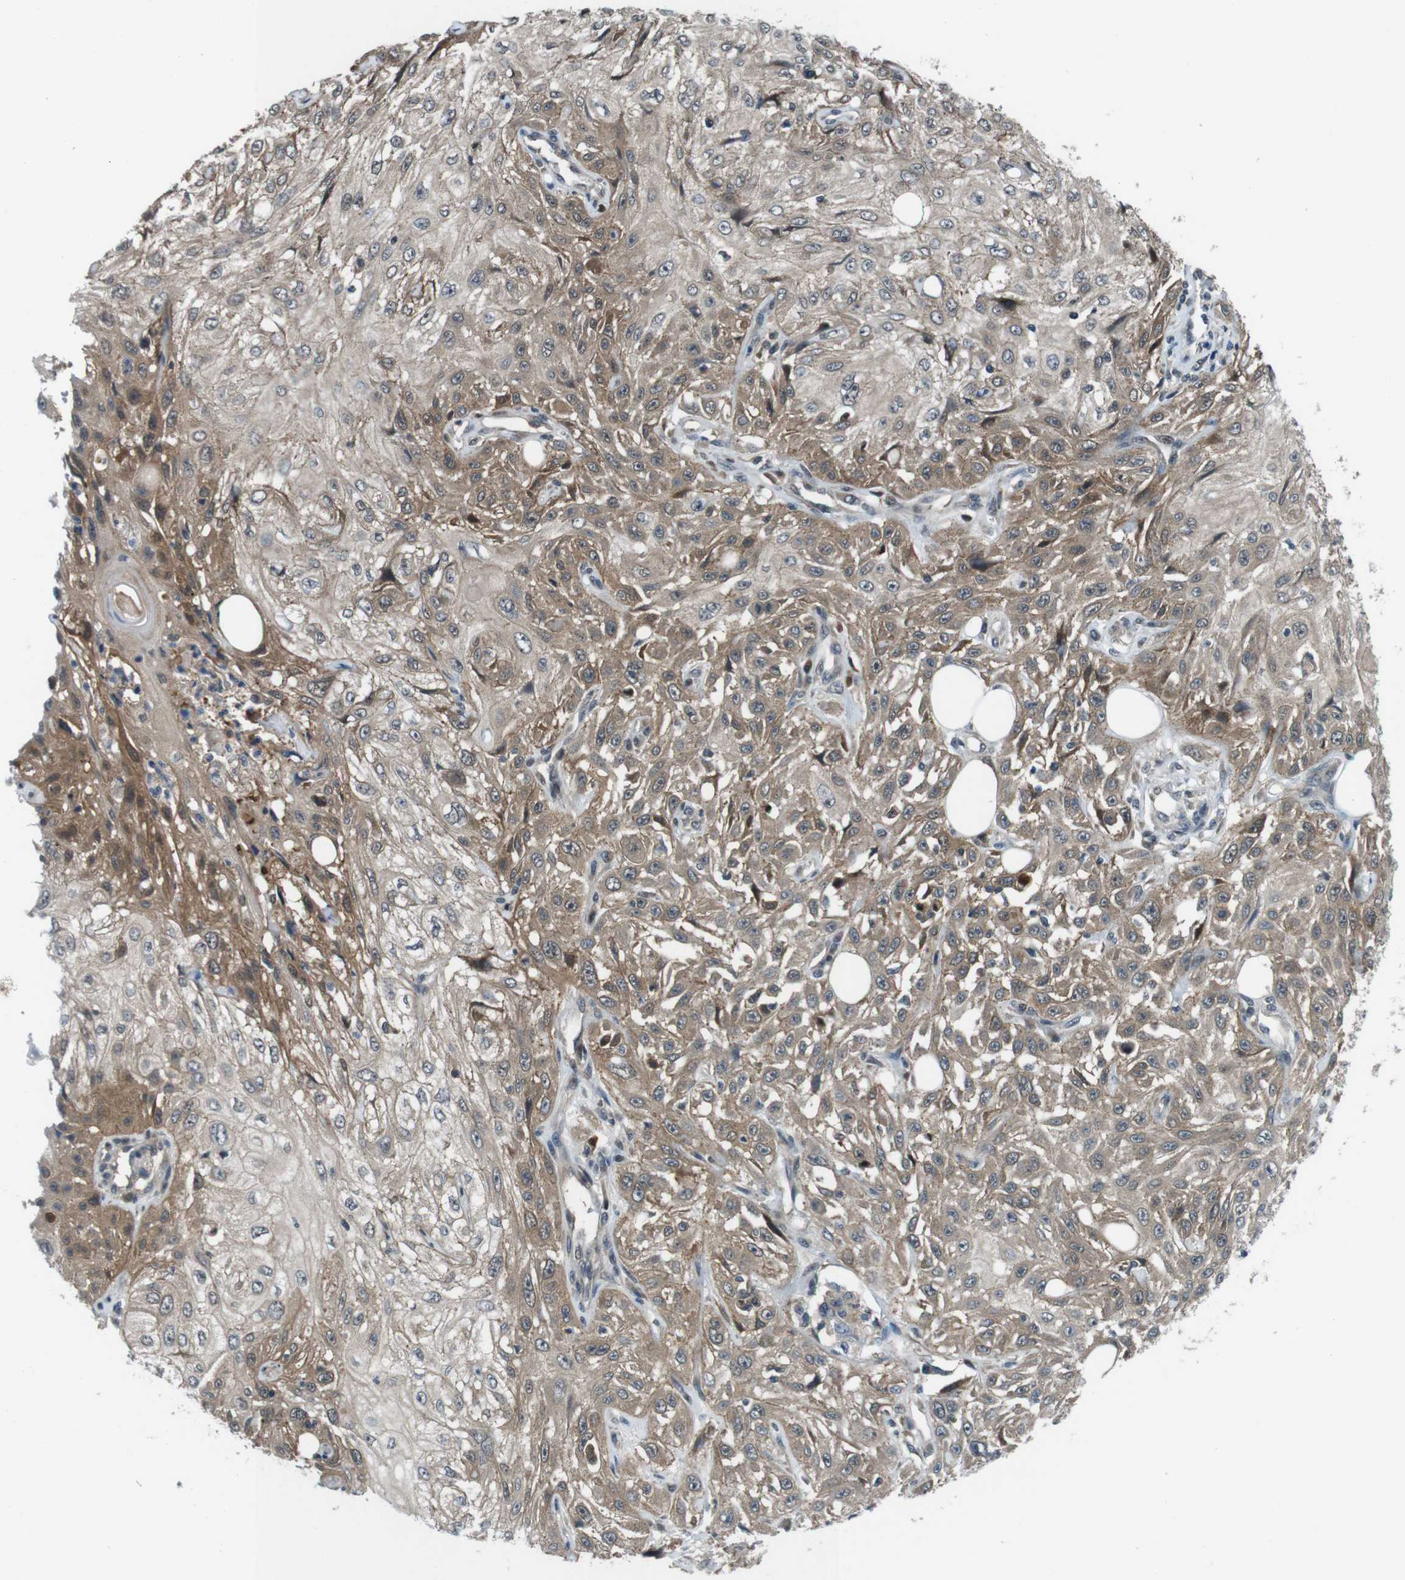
{"staining": {"intensity": "moderate", "quantity": ">75%", "location": "cytoplasmic/membranous"}, "tissue": "skin cancer", "cell_type": "Tumor cells", "image_type": "cancer", "snomed": [{"axis": "morphology", "description": "Squamous cell carcinoma, NOS"}, {"axis": "topography", "description": "Skin"}], "caption": "Immunohistochemistry image of skin cancer stained for a protein (brown), which exhibits medium levels of moderate cytoplasmic/membranous staining in approximately >75% of tumor cells.", "gene": "LRP5", "patient": {"sex": "male", "age": 75}}